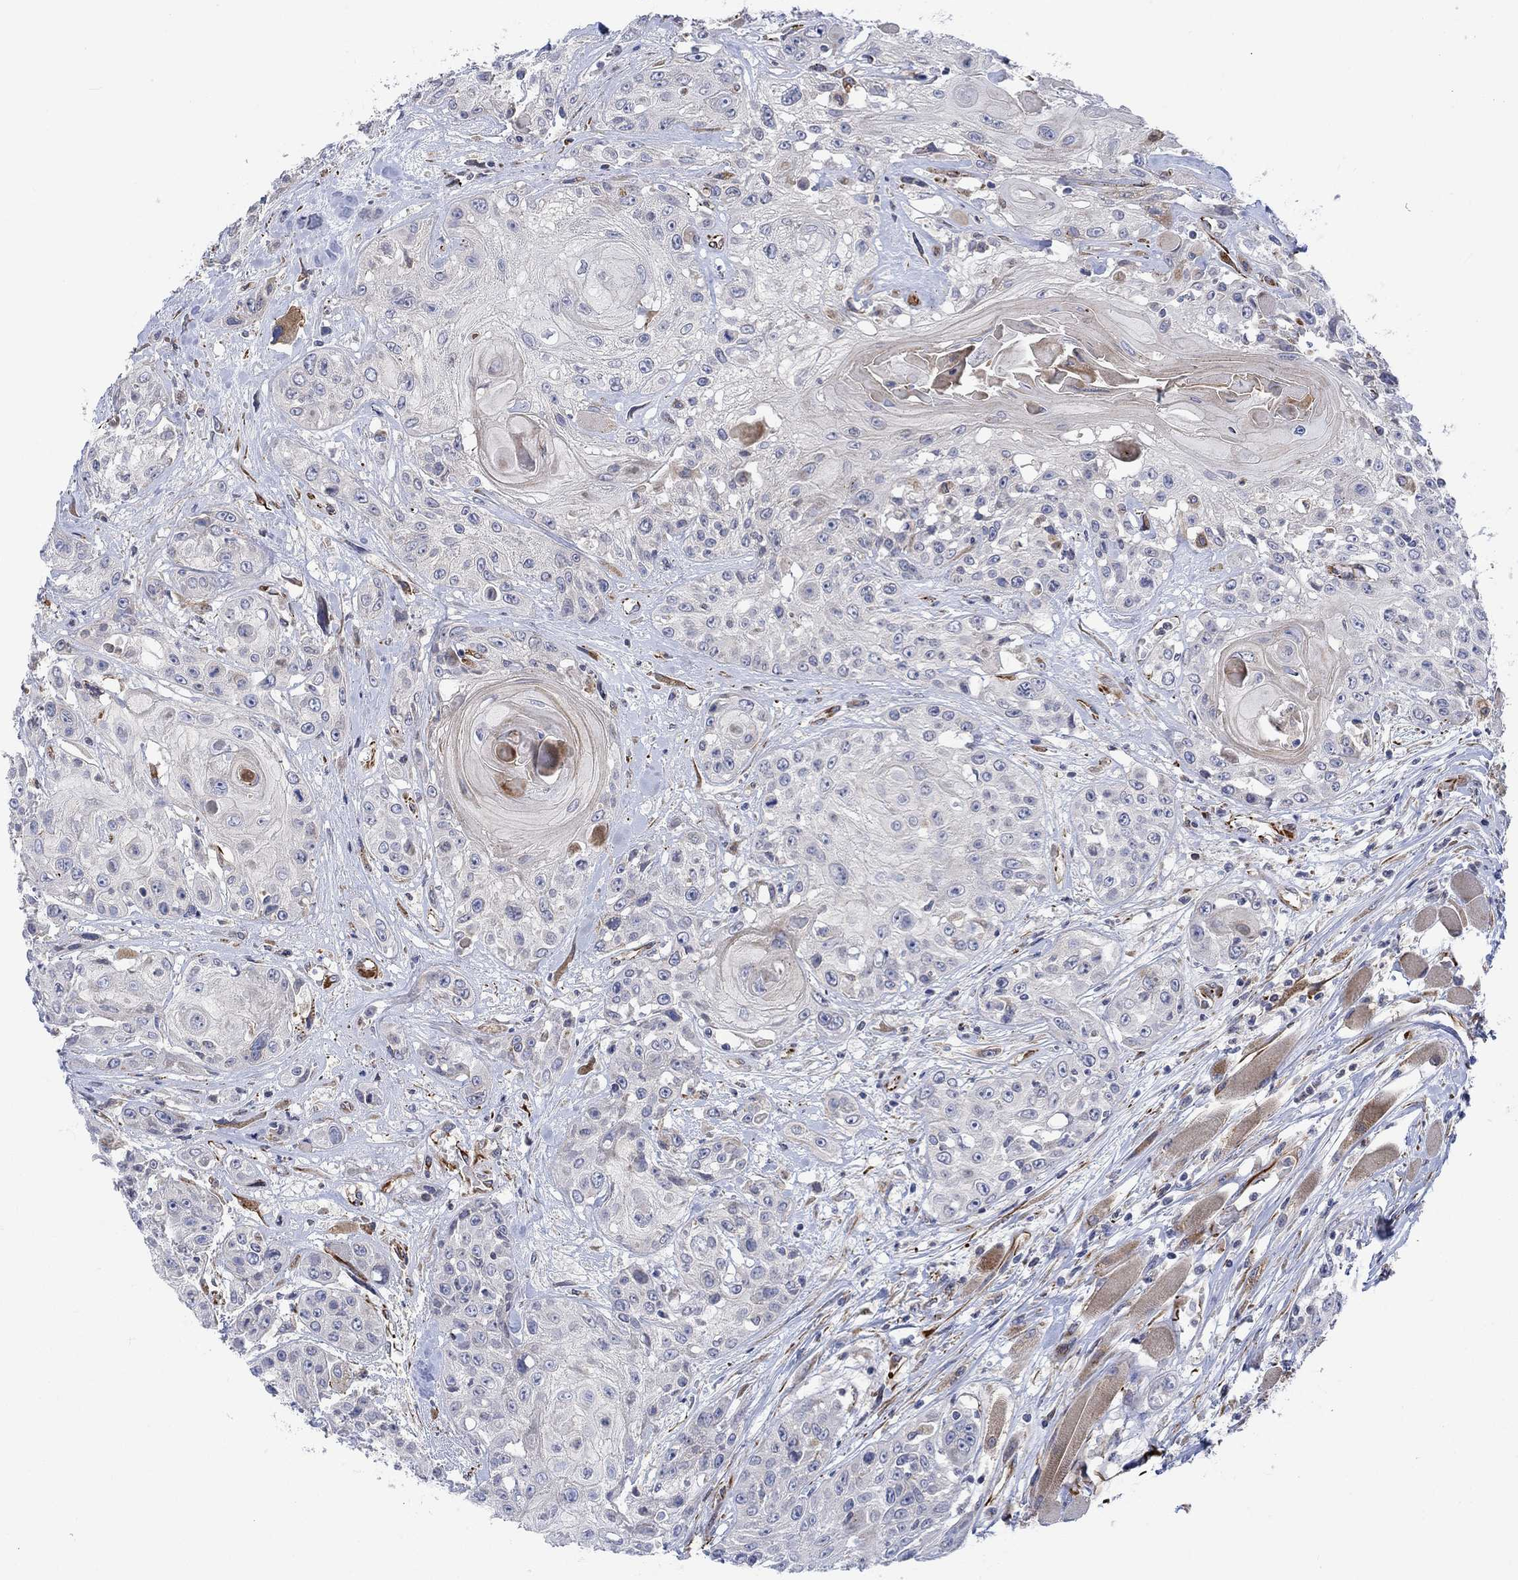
{"staining": {"intensity": "negative", "quantity": "none", "location": "none"}, "tissue": "head and neck cancer", "cell_type": "Tumor cells", "image_type": "cancer", "snomed": [{"axis": "morphology", "description": "Squamous cell carcinoma, NOS"}, {"axis": "topography", "description": "Head-Neck"}], "caption": "Tumor cells are negative for protein expression in human head and neck squamous cell carcinoma.", "gene": "CAMK1D", "patient": {"sex": "female", "age": 59}}